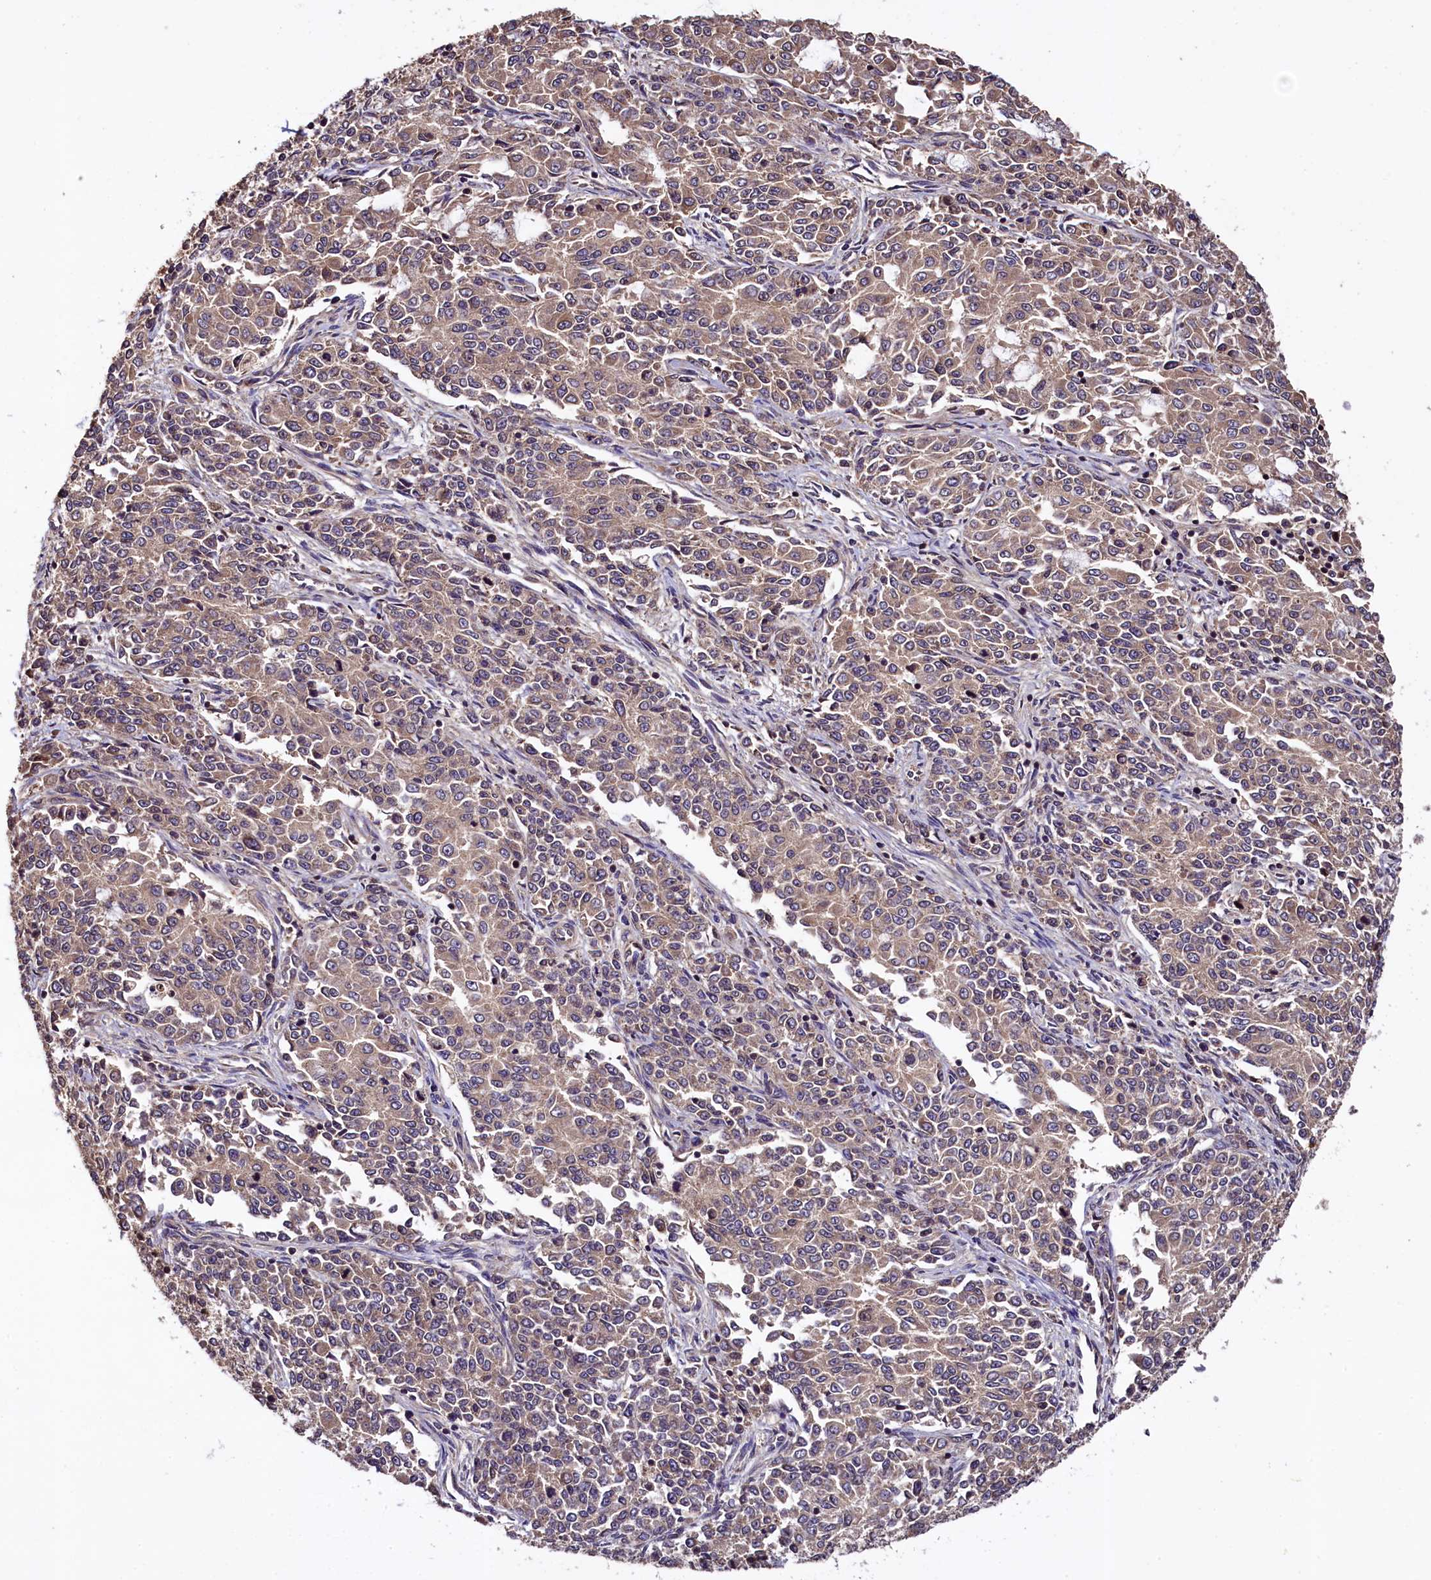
{"staining": {"intensity": "weak", "quantity": ">75%", "location": "cytoplasmic/membranous"}, "tissue": "endometrial cancer", "cell_type": "Tumor cells", "image_type": "cancer", "snomed": [{"axis": "morphology", "description": "Adenocarcinoma, NOS"}, {"axis": "topography", "description": "Endometrium"}], "caption": "Endometrial adenocarcinoma stained for a protein (brown) reveals weak cytoplasmic/membranous positive staining in approximately >75% of tumor cells.", "gene": "KLC2", "patient": {"sex": "female", "age": 50}}